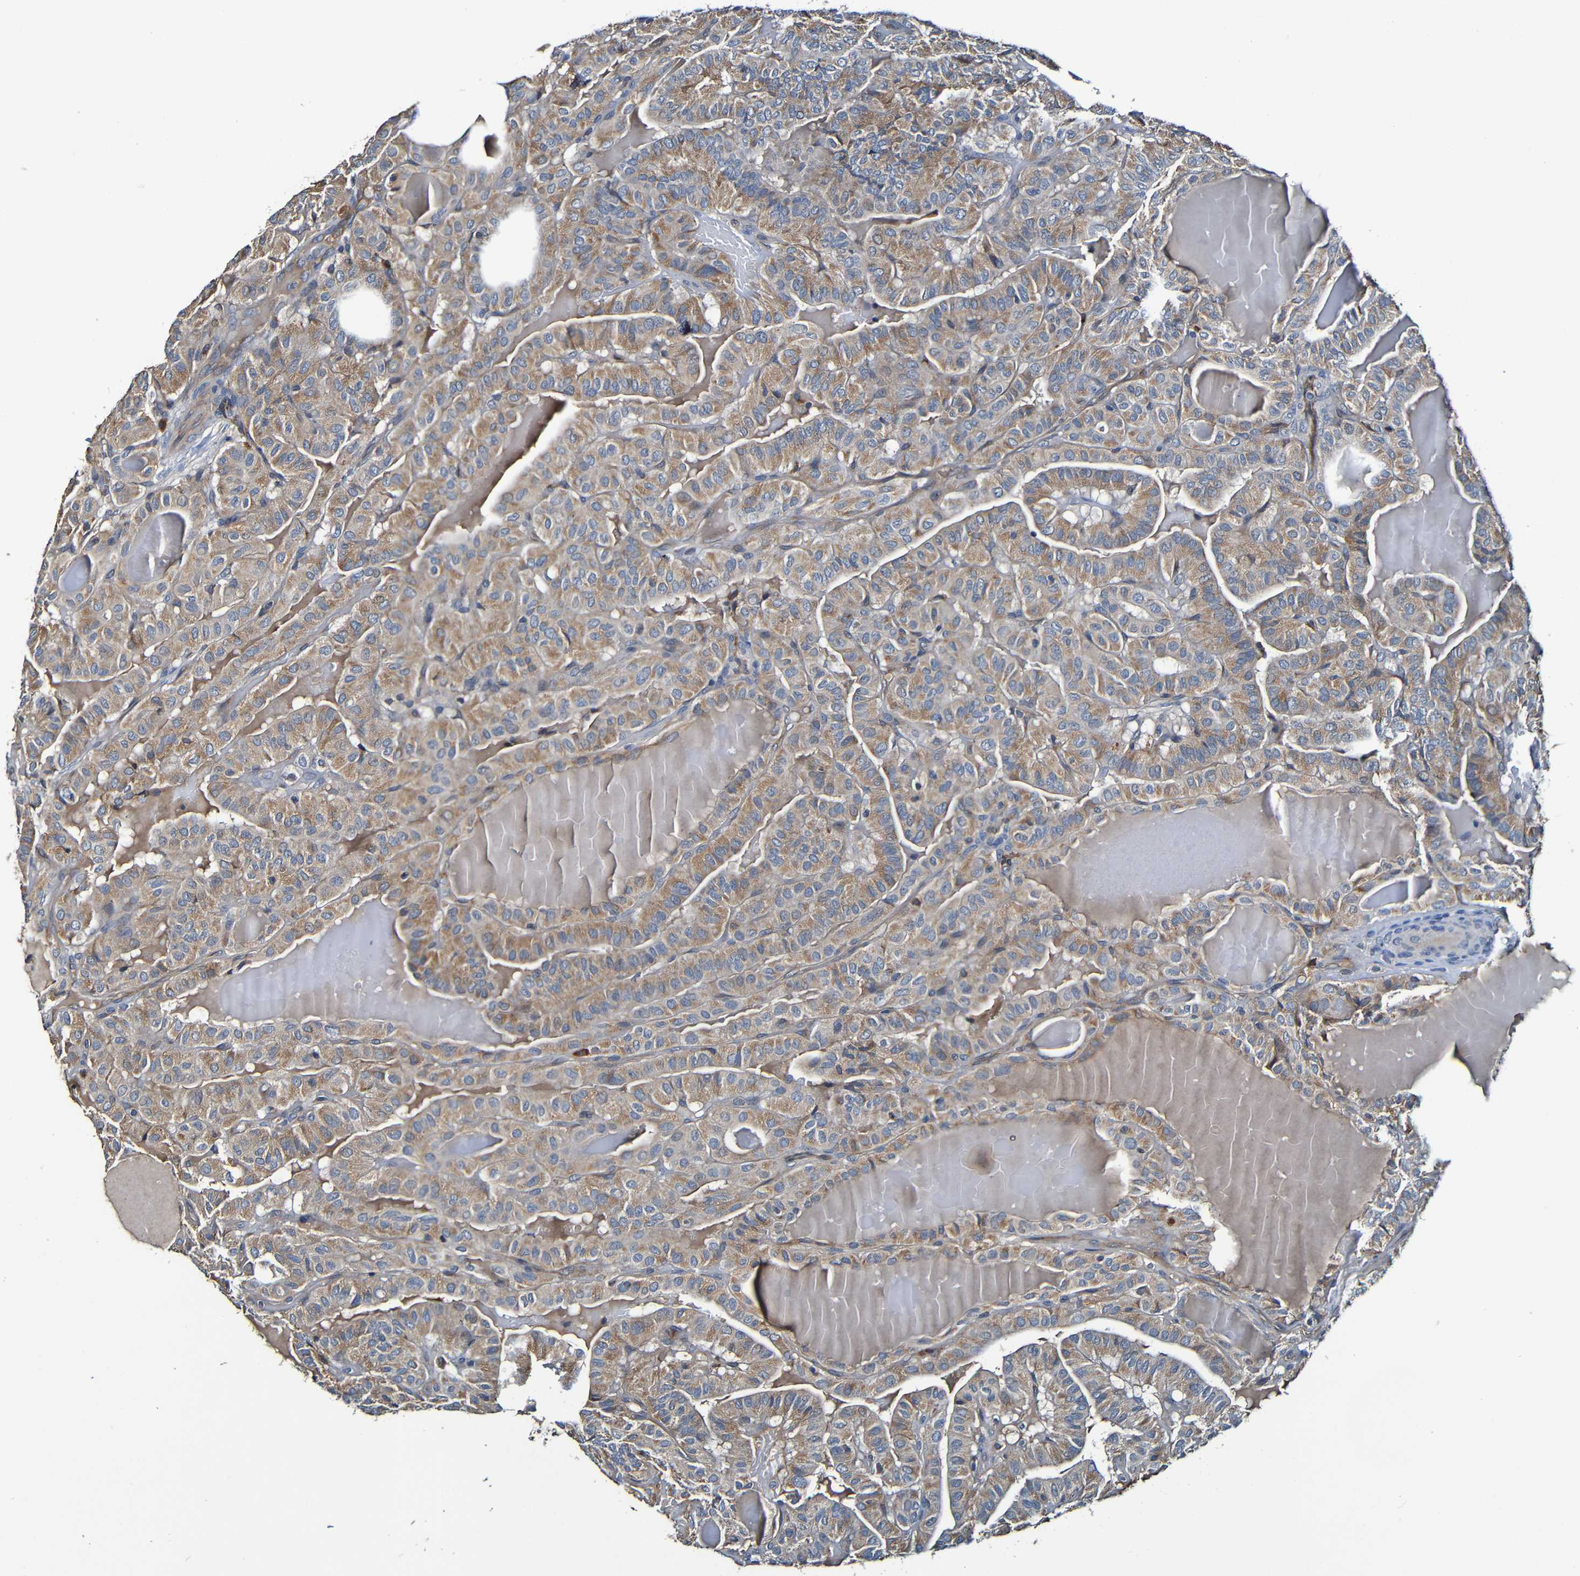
{"staining": {"intensity": "moderate", "quantity": ">75%", "location": "cytoplasmic/membranous"}, "tissue": "thyroid cancer", "cell_type": "Tumor cells", "image_type": "cancer", "snomed": [{"axis": "morphology", "description": "Papillary adenocarcinoma, NOS"}, {"axis": "topography", "description": "Thyroid gland"}], "caption": "Thyroid cancer tissue displays moderate cytoplasmic/membranous staining in about >75% of tumor cells", "gene": "ADAM15", "patient": {"sex": "male", "age": 77}}